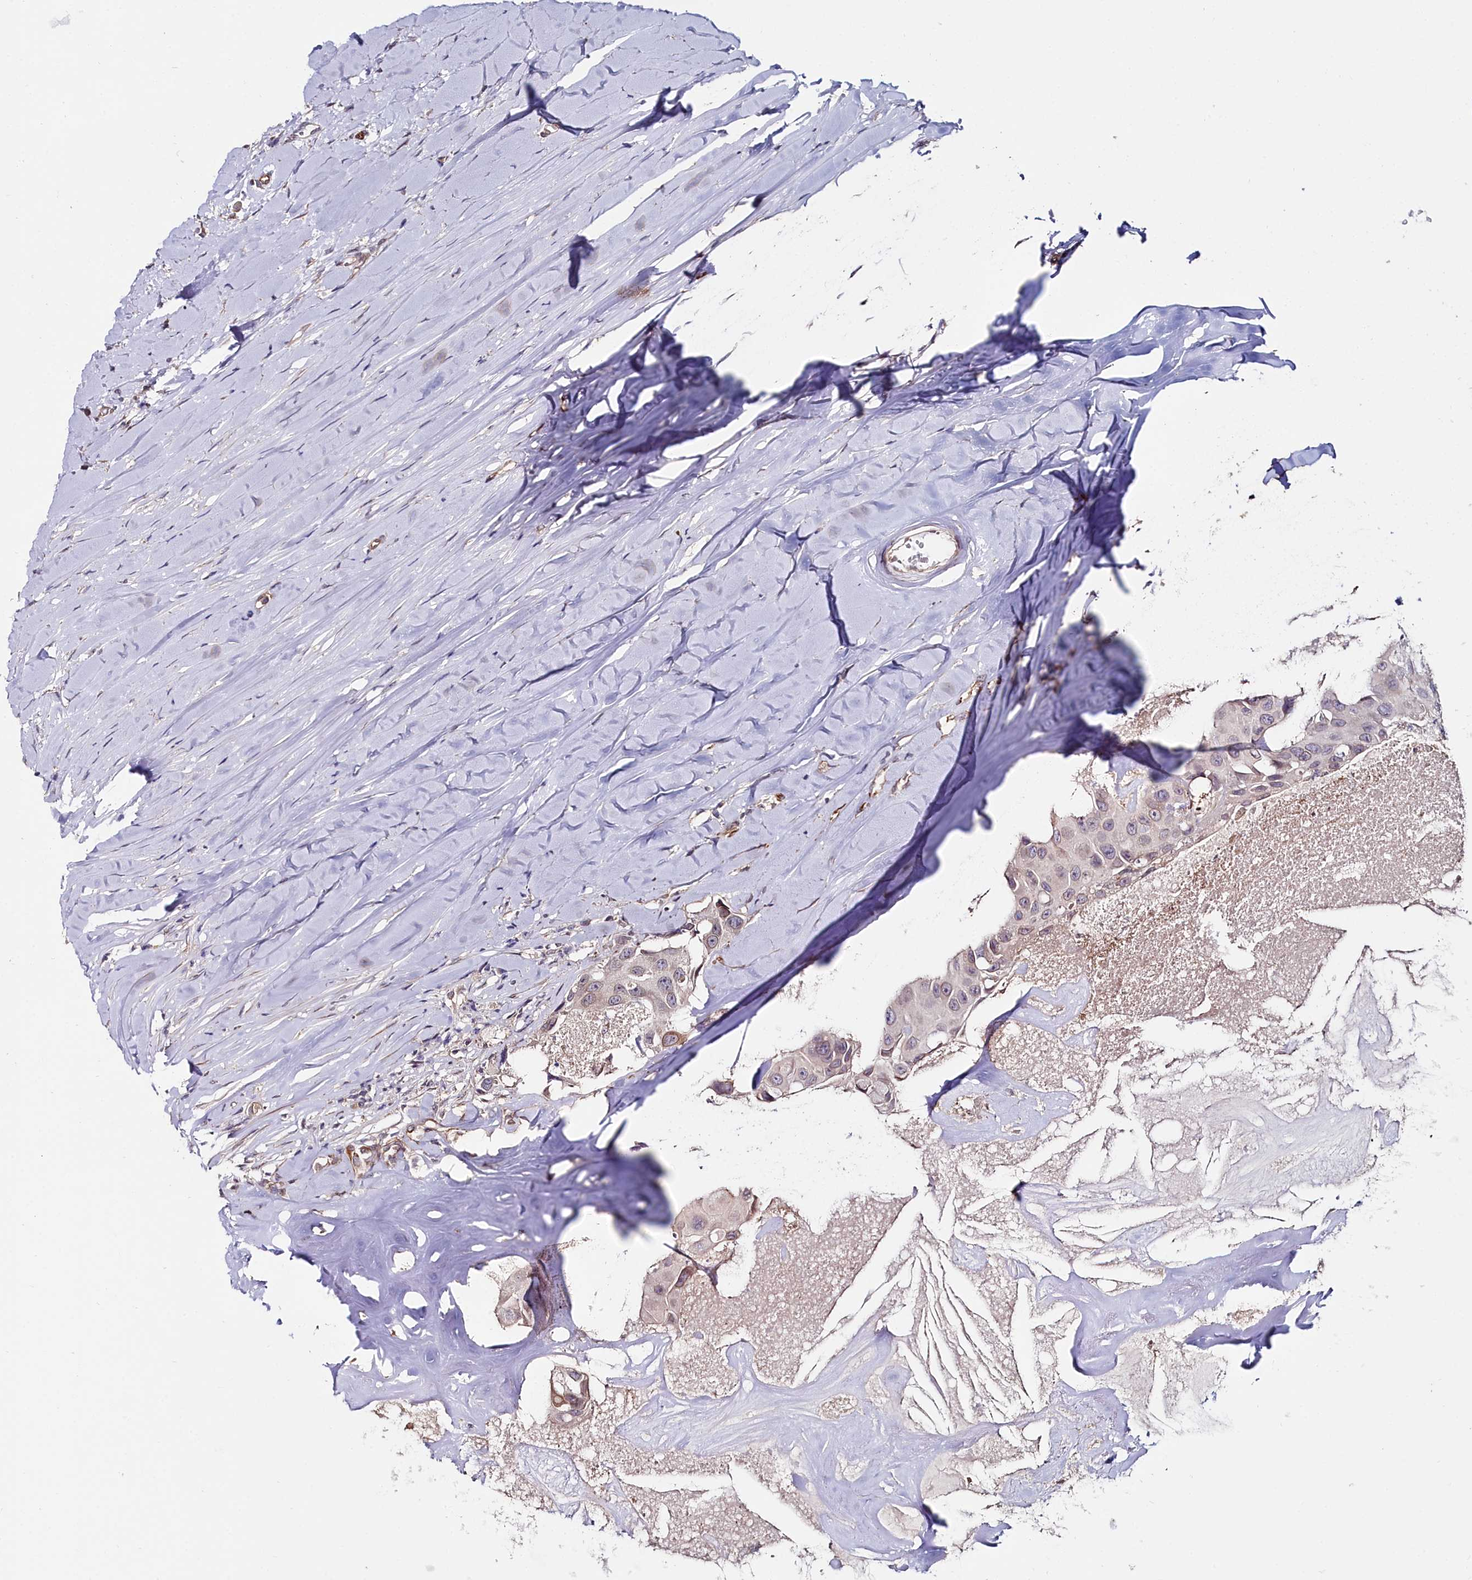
{"staining": {"intensity": "negative", "quantity": "none", "location": "none"}, "tissue": "head and neck cancer", "cell_type": "Tumor cells", "image_type": "cancer", "snomed": [{"axis": "morphology", "description": "Adenocarcinoma, NOS"}, {"axis": "morphology", "description": "Adenocarcinoma, metastatic, NOS"}, {"axis": "topography", "description": "Head-Neck"}], "caption": "Image shows no significant protein expression in tumor cells of metastatic adenocarcinoma (head and neck). (Brightfield microscopy of DAB IHC at high magnification).", "gene": "C4orf19", "patient": {"sex": "male", "age": 75}}